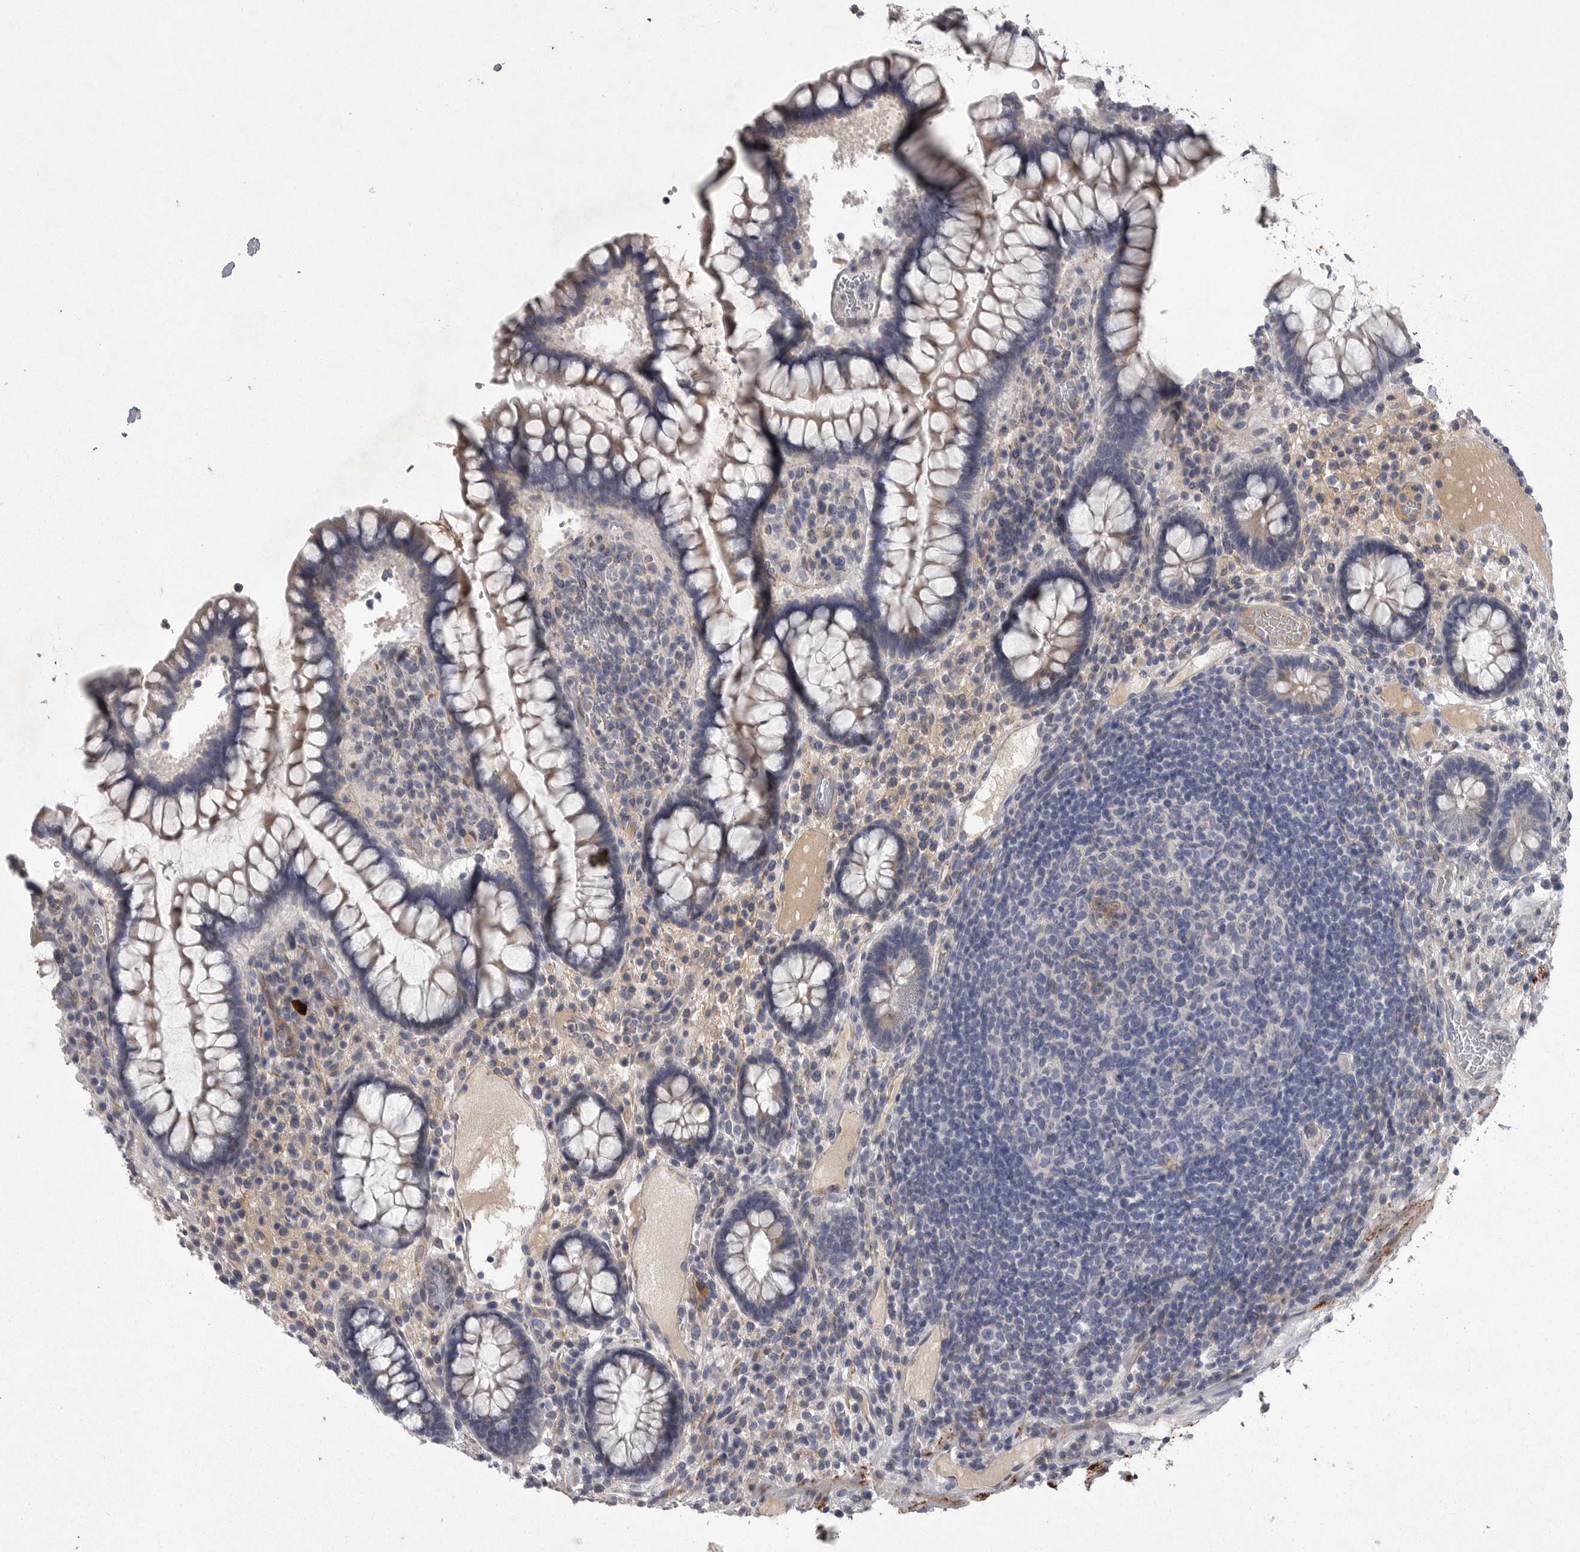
{"staining": {"intensity": "moderate", "quantity": ">75%", "location": "cytoplasmic/membranous"}, "tissue": "colon", "cell_type": "Endothelial cells", "image_type": "normal", "snomed": [{"axis": "morphology", "description": "Normal tissue, NOS"}, {"axis": "topography", "description": "Colon"}], "caption": "An image of colon stained for a protein demonstrates moderate cytoplasmic/membranous brown staining in endothelial cells.", "gene": "CRP", "patient": {"sex": "female", "age": 79}}